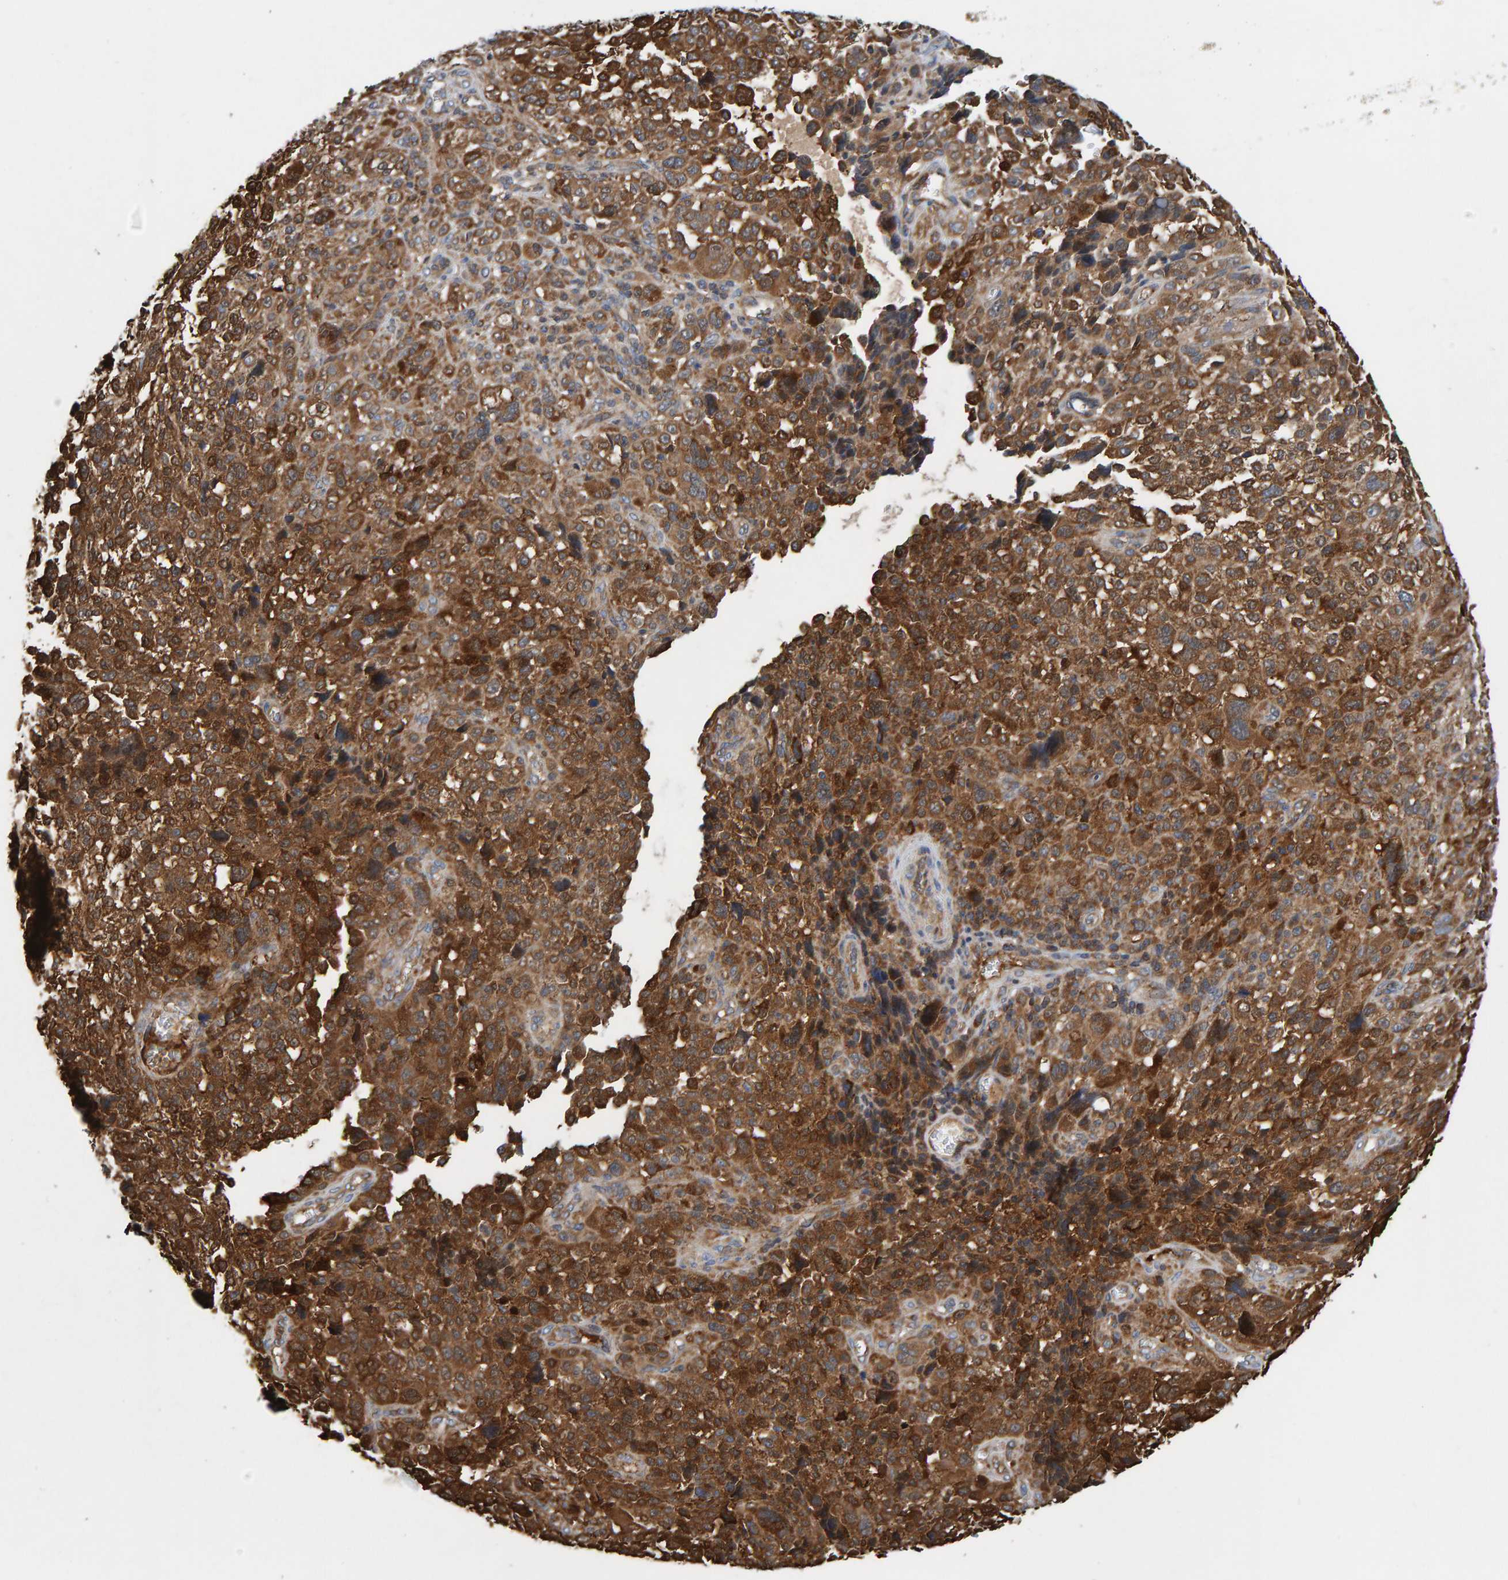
{"staining": {"intensity": "moderate", "quantity": ">75%", "location": "cytoplasmic/membranous"}, "tissue": "melanoma", "cell_type": "Tumor cells", "image_type": "cancer", "snomed": [{"axis": "morphology", "description": "Malignant melanoma, NOS"}, {"axis": "topography", "description": "Skin"}], "caption": "The immunohistochemical stain labels moderate cytoplasmic/membranous expression in tumor cells of melanoma tissue.", "gene": "KIAA0753", "patient": {"sex": "female", "age": 55}}